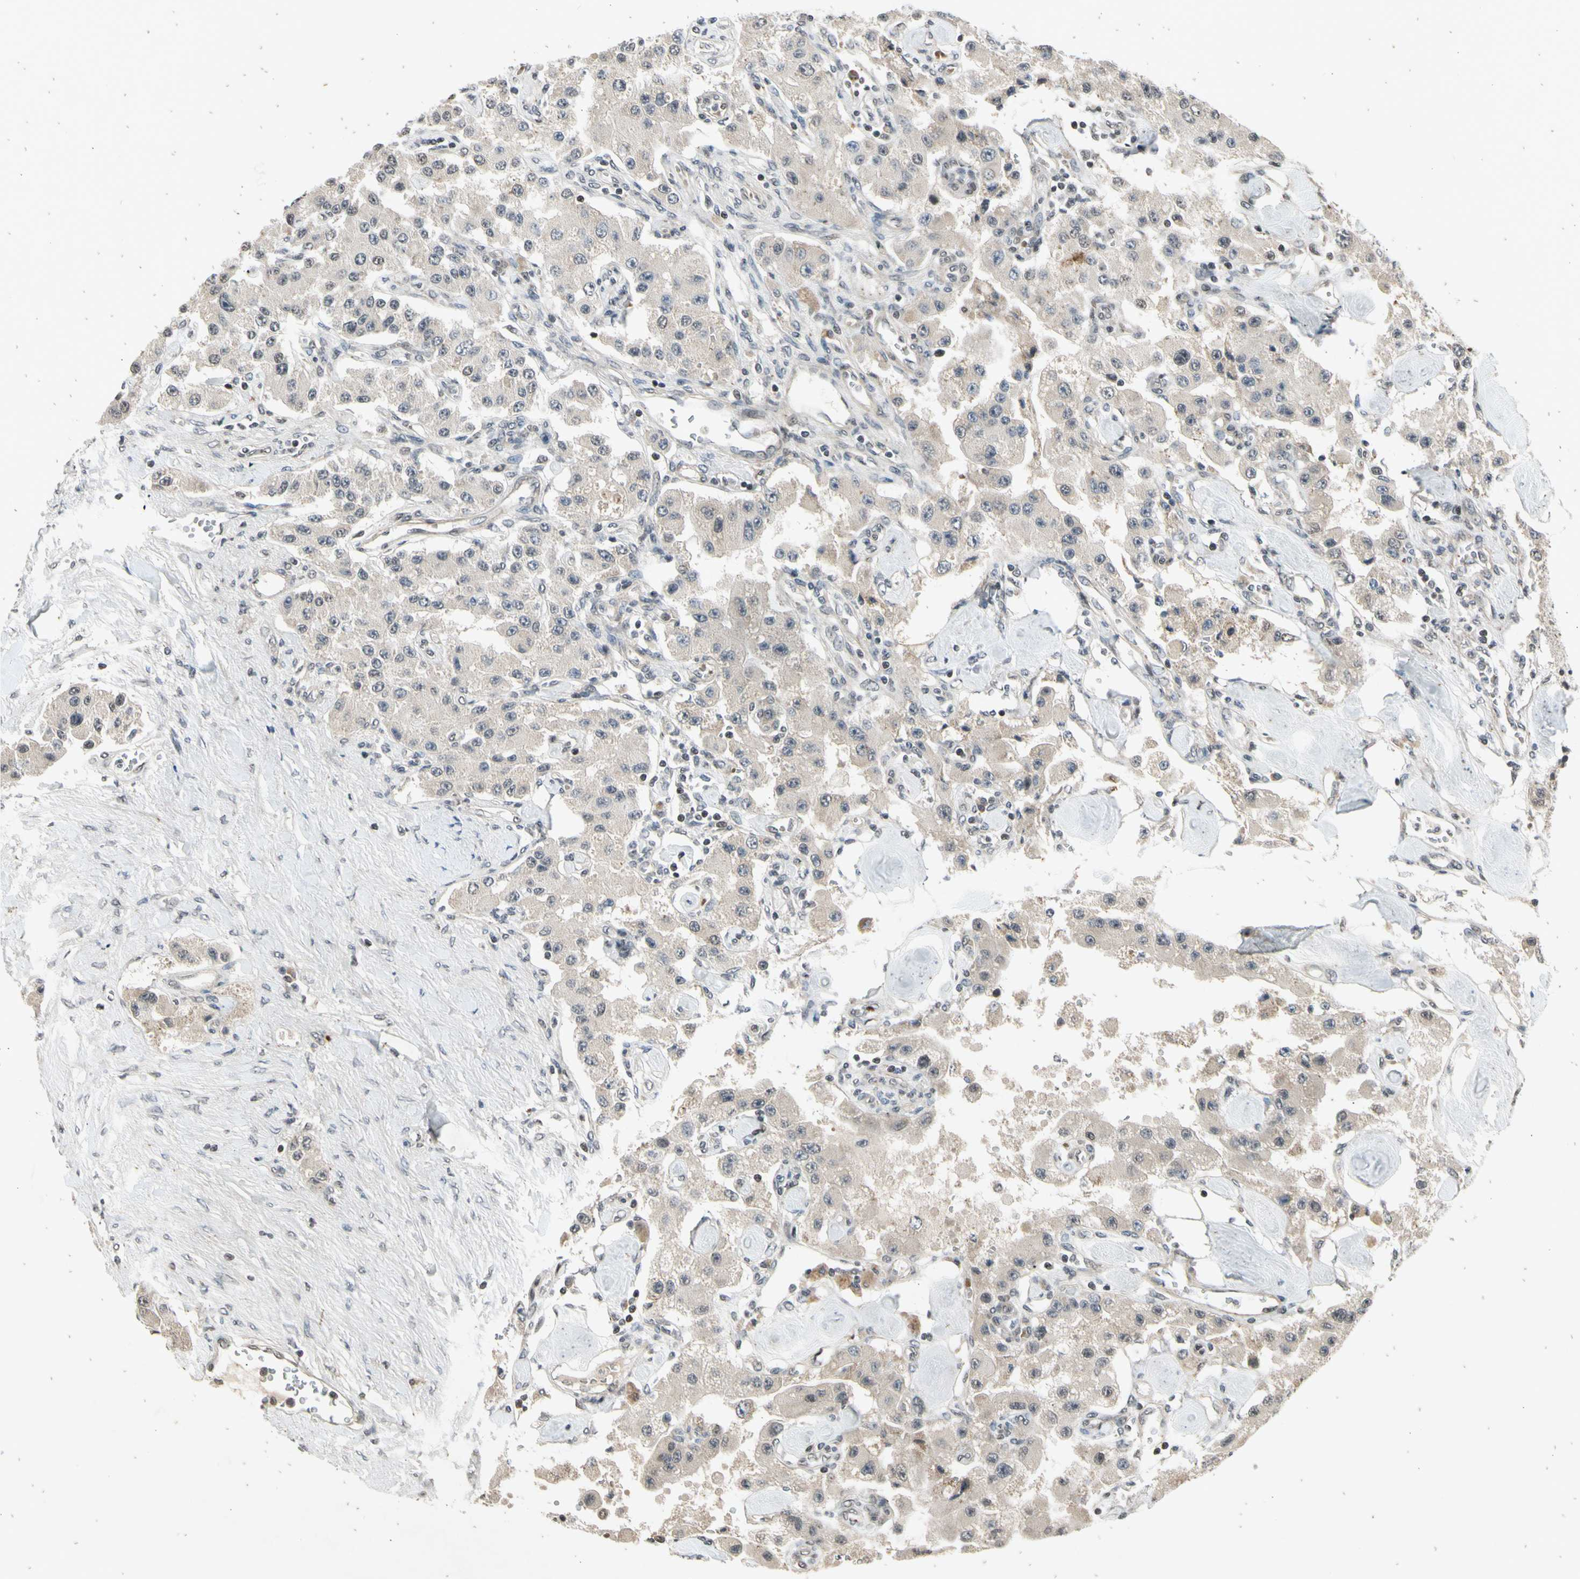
{"staining": {"intensity": "weak", "quantity": ">75%", "location": "cytoplasmic/membranous,nuclear"}, "tissue": "carcinoid", "cell_type": "Tumor cells", "image_type": "cancer", "snomed": [{"axis": "morphology", "description": "Carcinoid, malignant, NOS"}, {"axis": "topography", "description": "Pancreas"}], "caption": "This photomicrograph displays IHC staining of carcinoid, with low weak cytoplasmic/membranous and nuclear positivity in about >75% of tumor cells.", "gene": "EFNB2", "patient": {"sex": "male", "age": 41}}